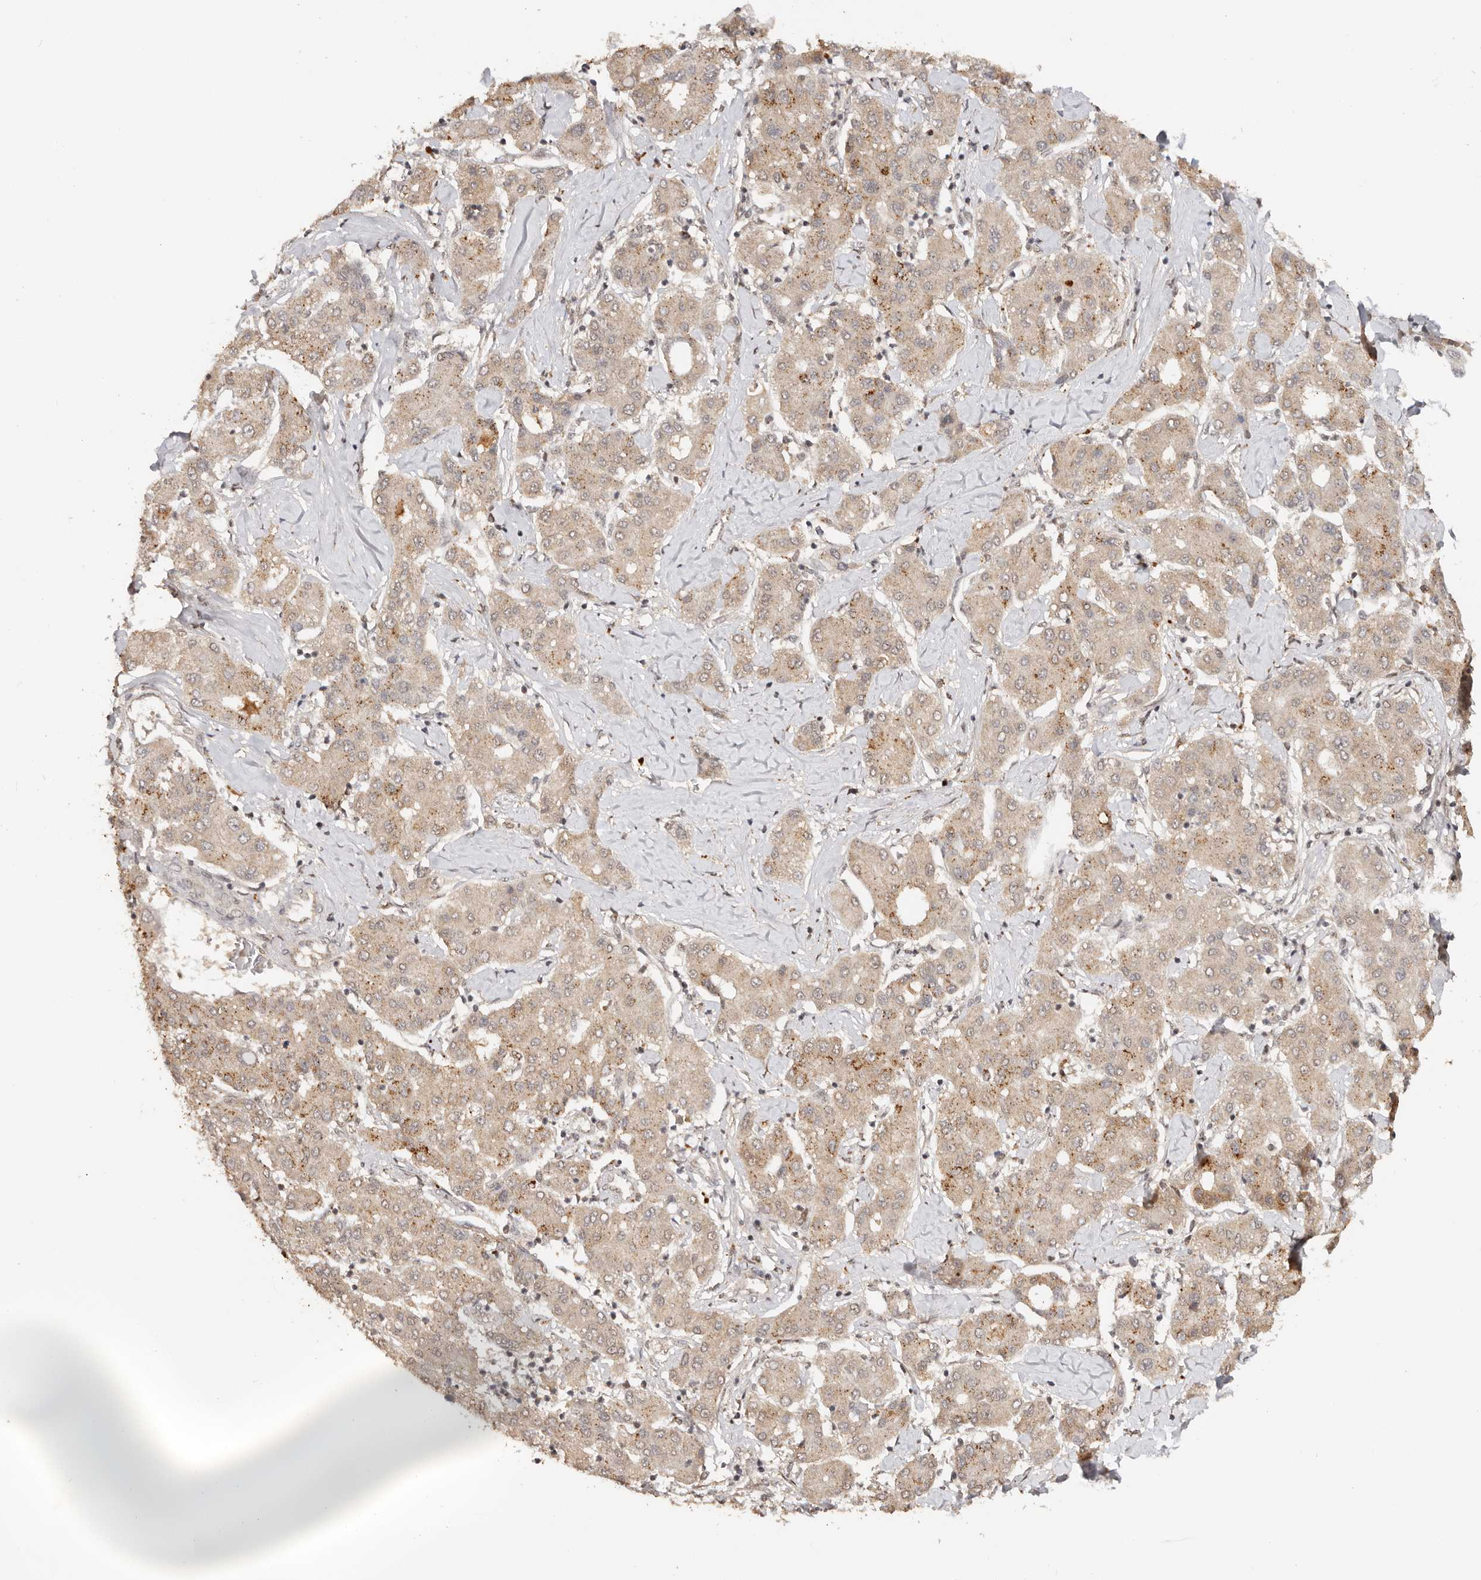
{"staining": {"intensity": "moderate", "quantity": ">75%", "location": "cytoplasmic/membranous"}, "tissue": "liver cancer", "cell_type": "Tumor cells", "image_type": "cancer", "snomed": [{"axis": "morphology", "description": "Carcinoma, Hepatocellular, NOS"}, {"axis": "topography", "description": "Liver"}], "caption": "Immunohistochemical staining of human liver cancer (hepatocellular carcinoma) demonstrates medium levels of moderate cytoplasmic/membranous positivity in about >75% of tumor cells.", "gene": "SEC14L1", "patient": {"sex": "male", "age": 65}}